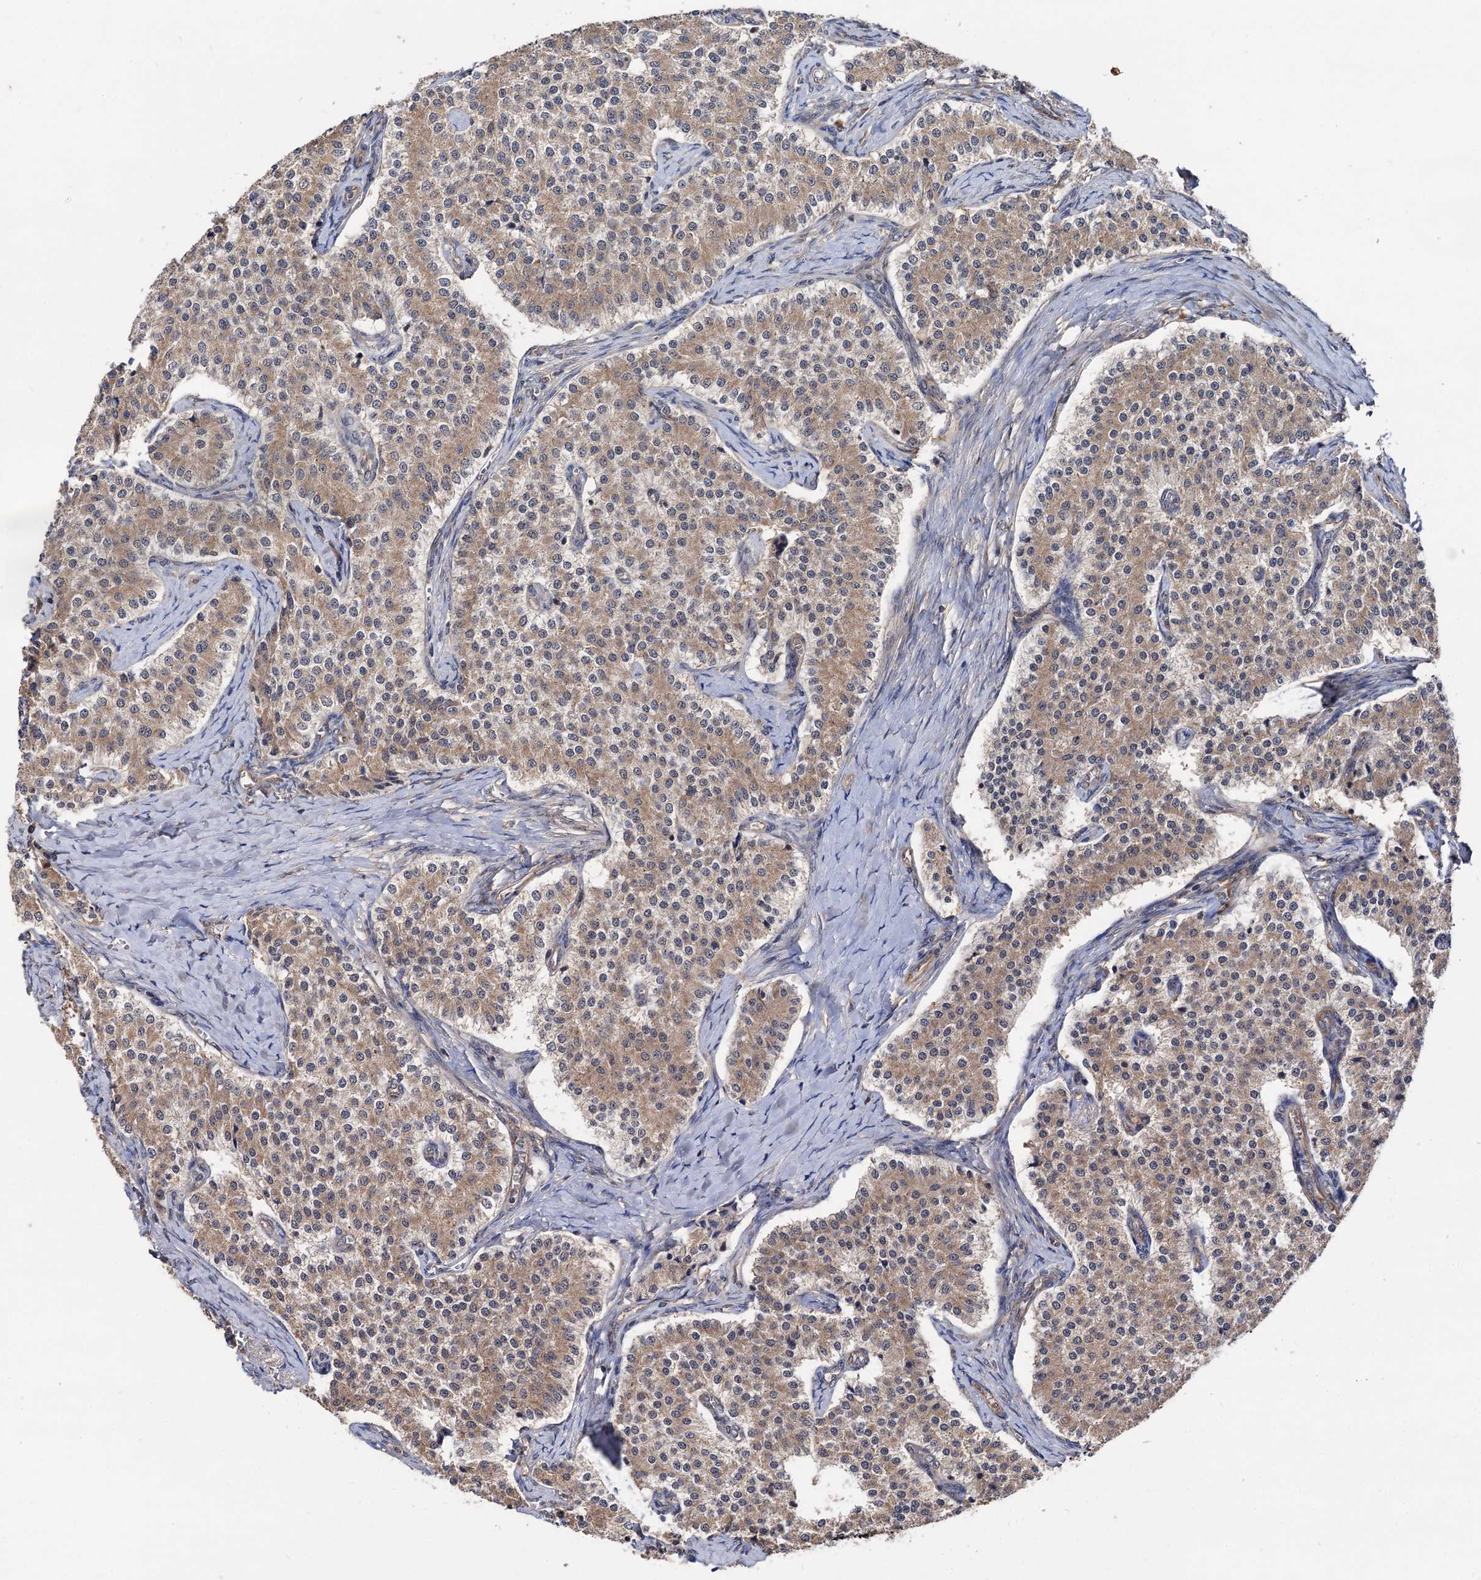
{"staining": {"intensity": "weak", "quantity": ">75%", "location": "cytoplasmic/membranous"}, "tissue": "carcinoid", "cell_type": "Tumor cells", "image_type": "cancer", "snomed": [{"axis": "morphology", "description": "Carcinoid, malignant, NOS"}, {"axis": "topography", "description": "Colon"}], "caption": "There is low levels of weak cytoplasmic/membranous expression in tumor cells of malignant carcinoid, as demonstrated by immunohistochemical staining (brown color).", "gene": "TEX9", "patient": {"sex": "female", "age": 52}}